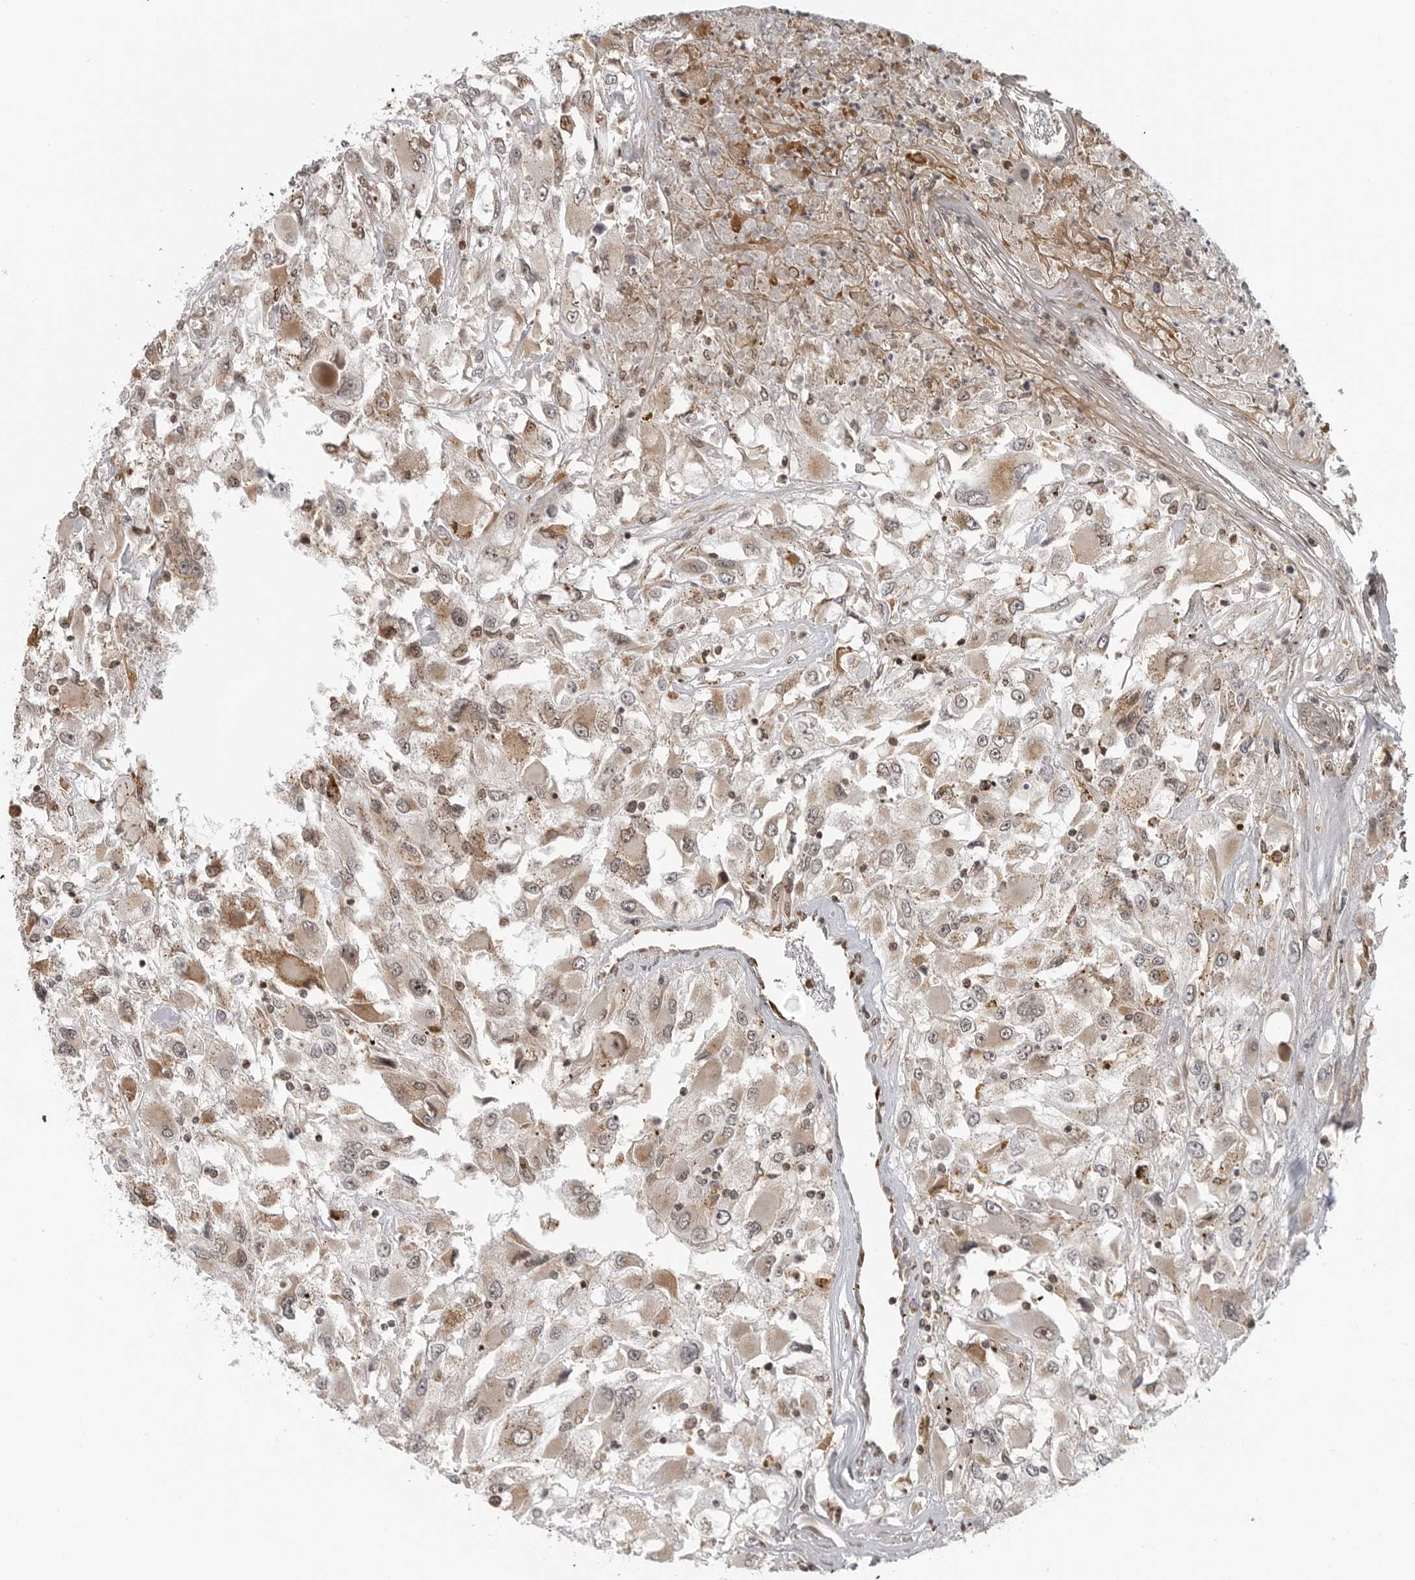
{"staining": {"intensity": "moderate", "quantity": ">75%", "location": "cytoplasmic/membranous"}, "tissue": "renal cancer", "cell_type": "Tumor cells", "image_type": "cancer", "snomed": [{"axis": "morphology", "description": "Adenocarcinoma, NOS"}, {"axis": "topography", "description": "Kidney"}], "caption": "High-power microscopy captured an immunohistochemistry (IHC) micrograph of renal cancer, revealing moderate cytoplasmic/membranous expression in about >75% of tumor cells.", "gene": "COPA", "patient": {"sex": "female", "age": 52}}